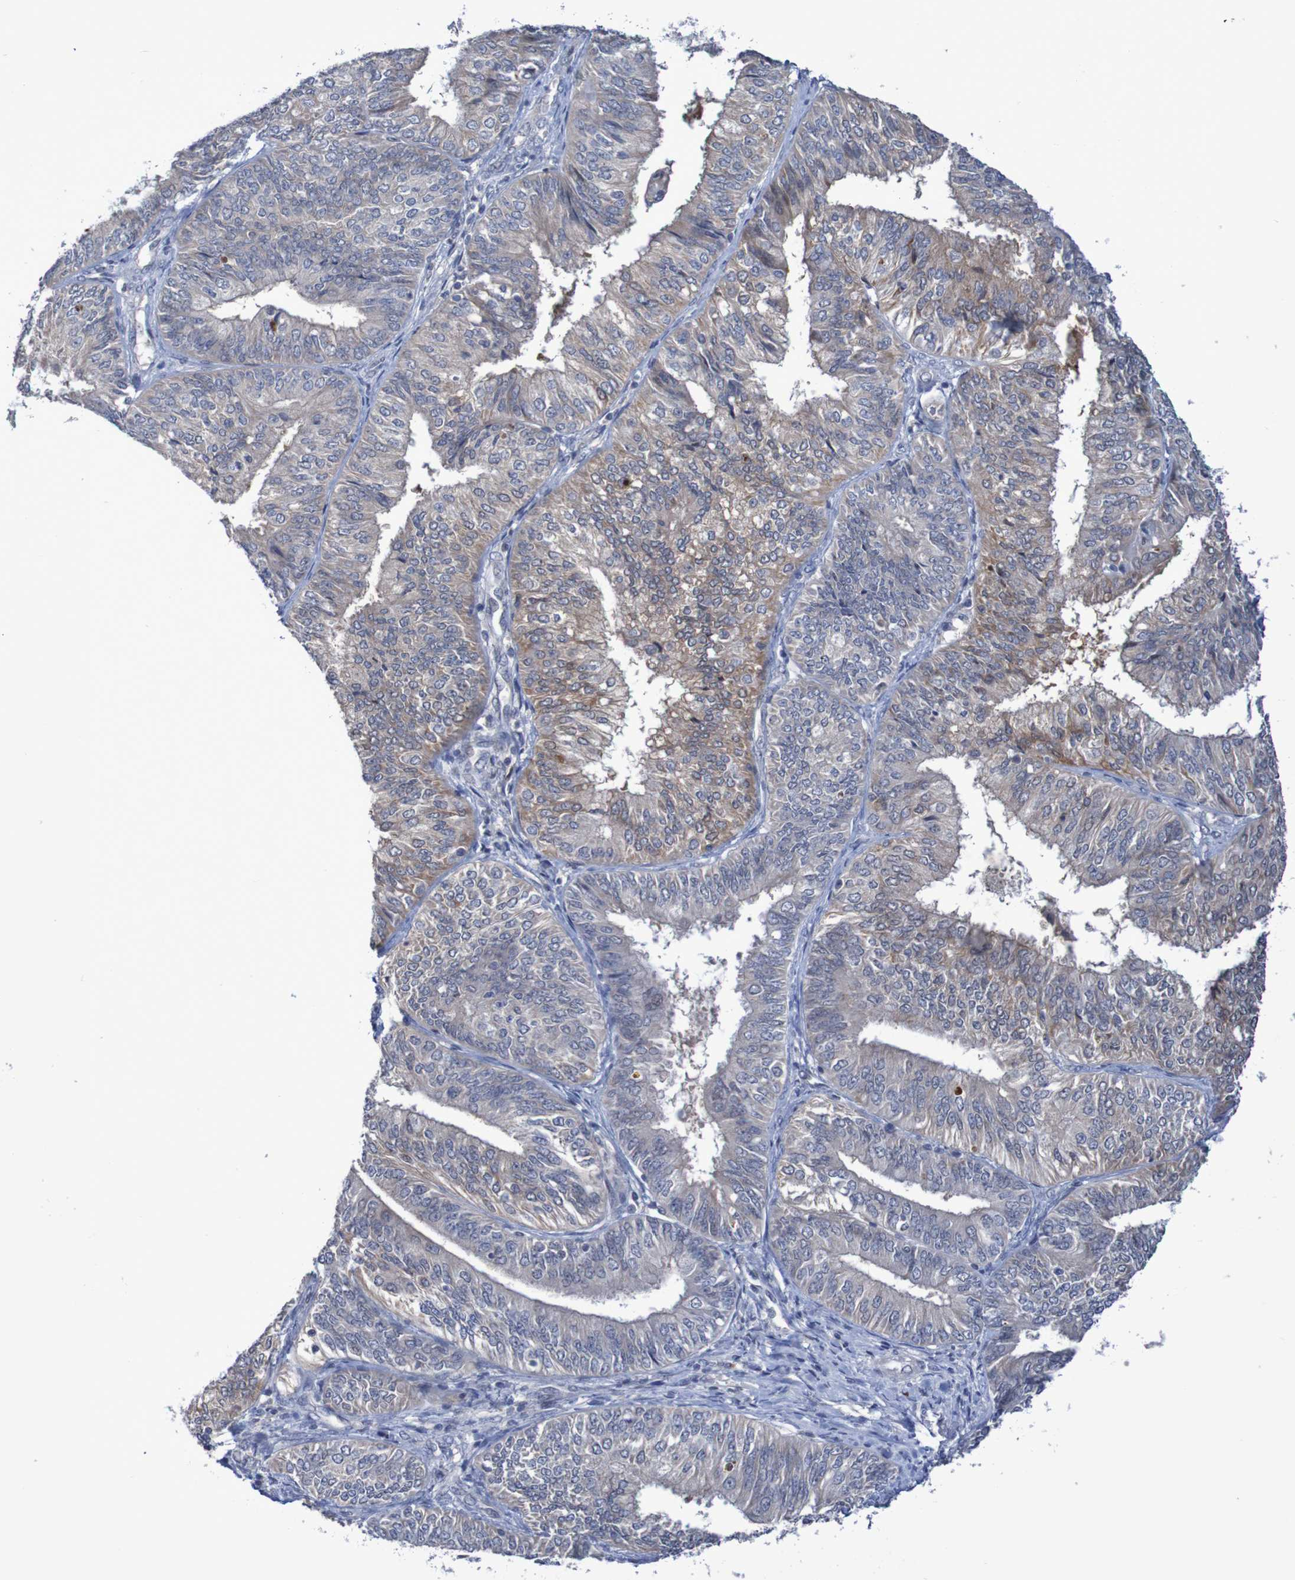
{"staining": {"intensity": "weak", "quantity": "<25%", "location": "cytoplasmic/membranous"}, "tissue": "endometrial cancer", "cell_type": "Tumor cells", "image_type": "cancer", "snomed": [{"axis": "morphology", "description": "Adenocarcinoma, NOS"}, {"axis": "topography", "description": "Endometrium"}], "caption": "This is an immunohistochemistry image of endometrial cancer (adenocarcinoma). There is no positivity in tumor cells.", "gene": "FBP2", "patient": {"sex": "female", "age": 58}}